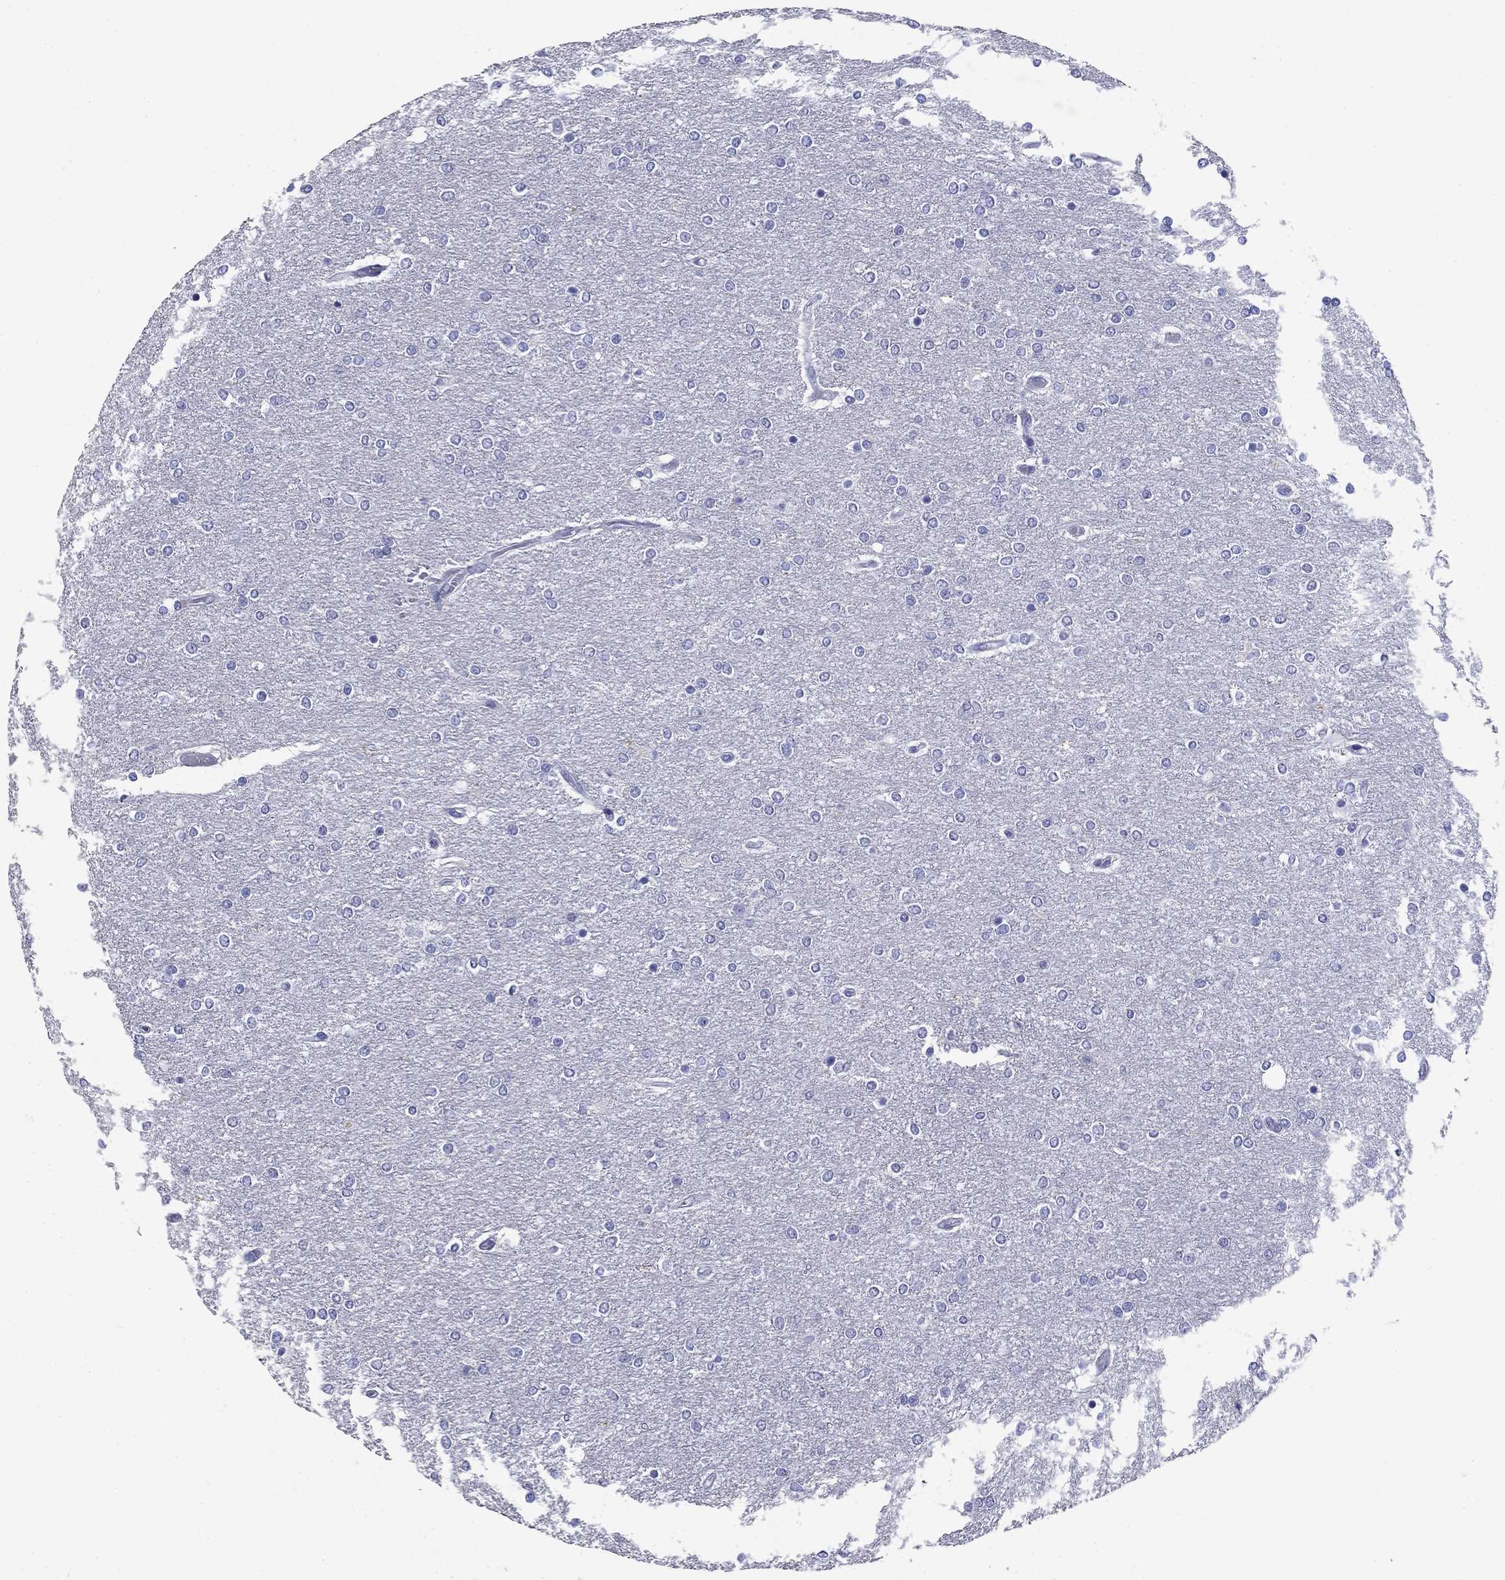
{"staining": {"intensity": "negative", "quantity": "none", "location": "none"}, "tissue": "glioma", "cell_type": "Tumor cells", "image_type": "cancer", "snomed": [{"axis": "morphology", "description": "Glioma, malignant, High grade"}, {"axis": "topography", "description": "Brain"}], "caption": "IHC photomicrograph of neoplastic tissue: glioma stained with DAB reveals no significant protein expression in tumor cells.", "gene": "CD1A", "patient": {"sex": "female", "age": 61}}